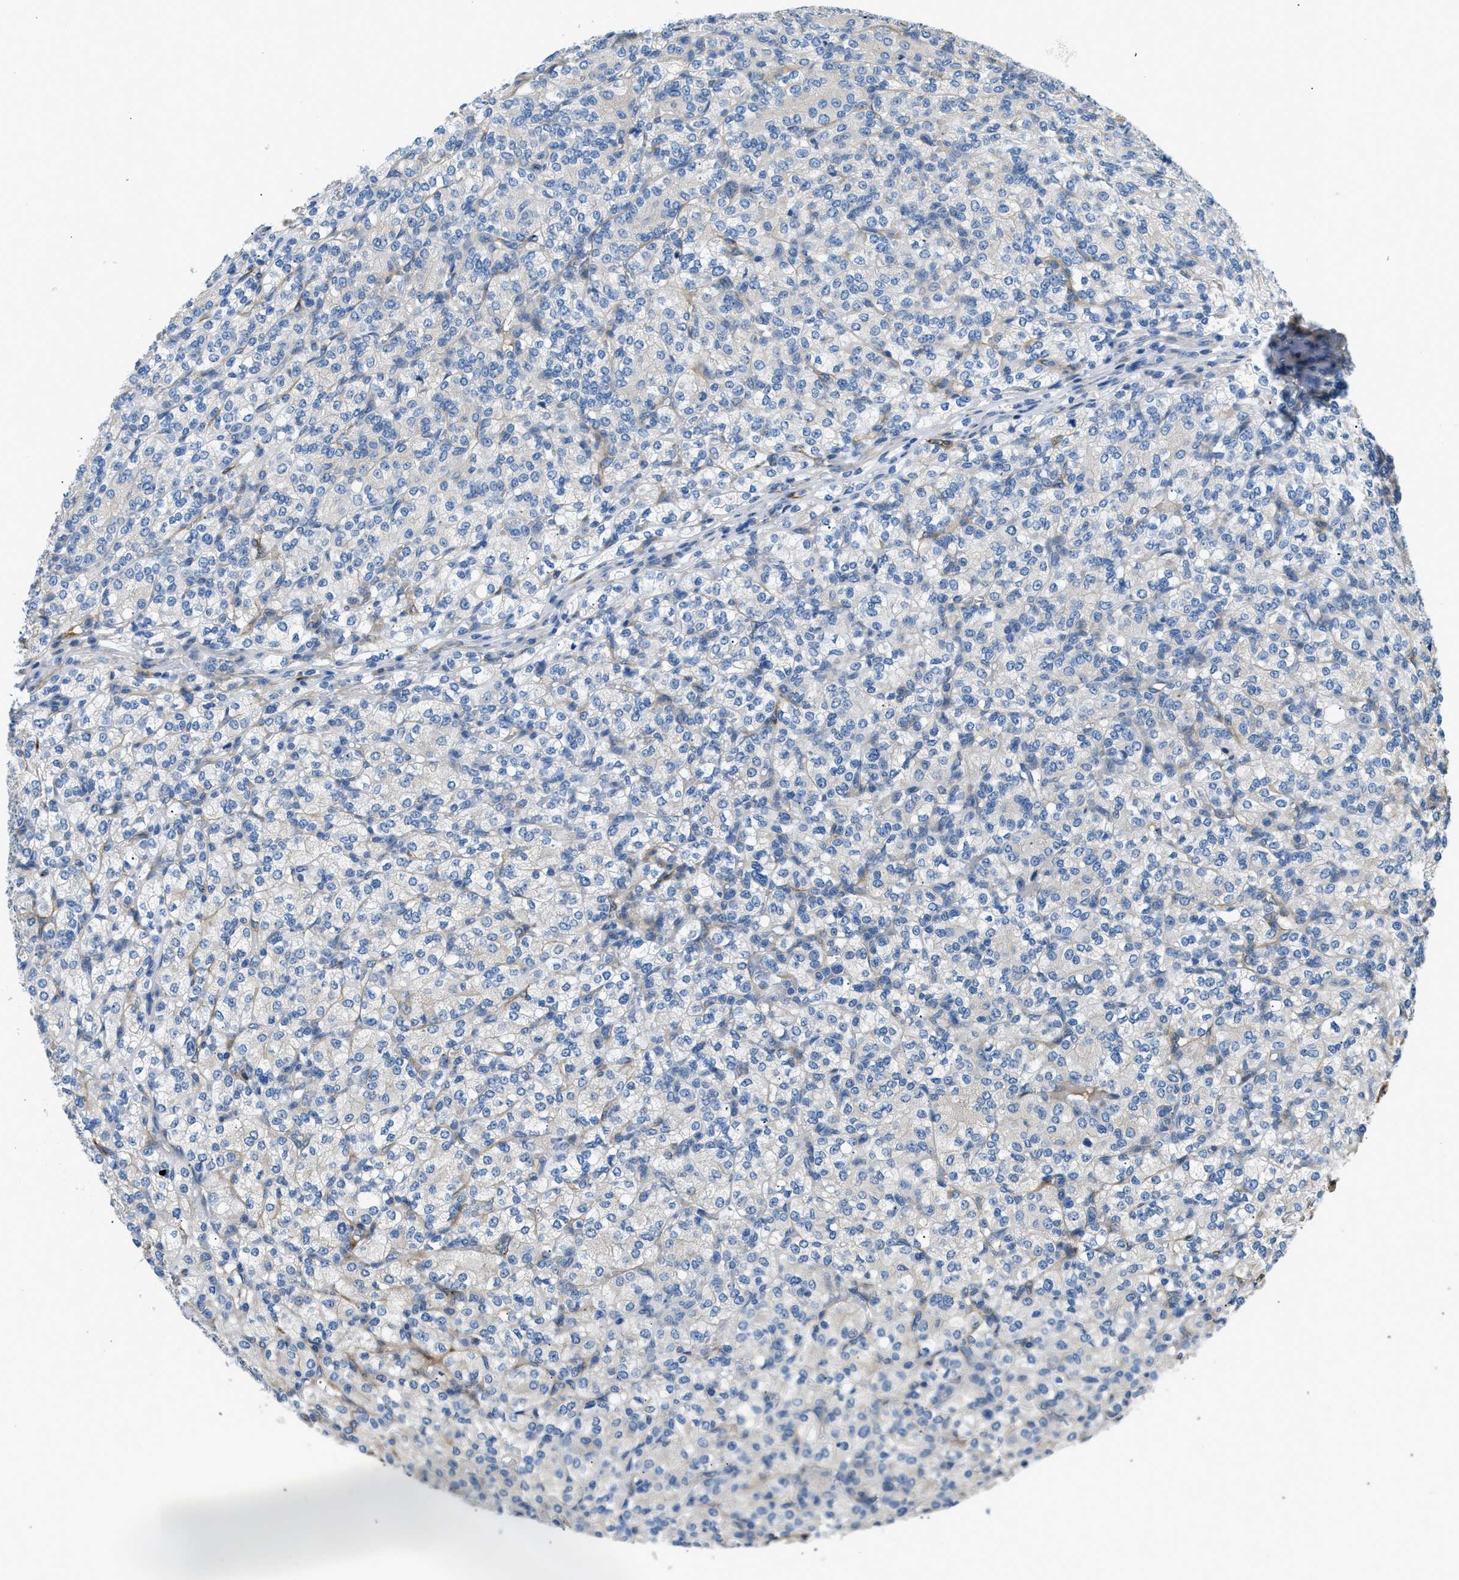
{"staining": {"intensity": "negative", "quantity": "none", "location": "none"}, "tissue": "renal cancer", "cell_type": "Tumor cells", "image_type": "cancer", "snomed": [{"axis": "morphology", "description": "Adenocarcinoma, NOS"}, {"axis": "topography", "description": "Kidney"}], "caption": "Immunohistochemistry micrograph of adenocarcinoma (renal) stained for a protein (brown), which exhibits no staining in tumor cells.", "gene": "COL15A1", "patient": {"sex": "male", "age": 77}}